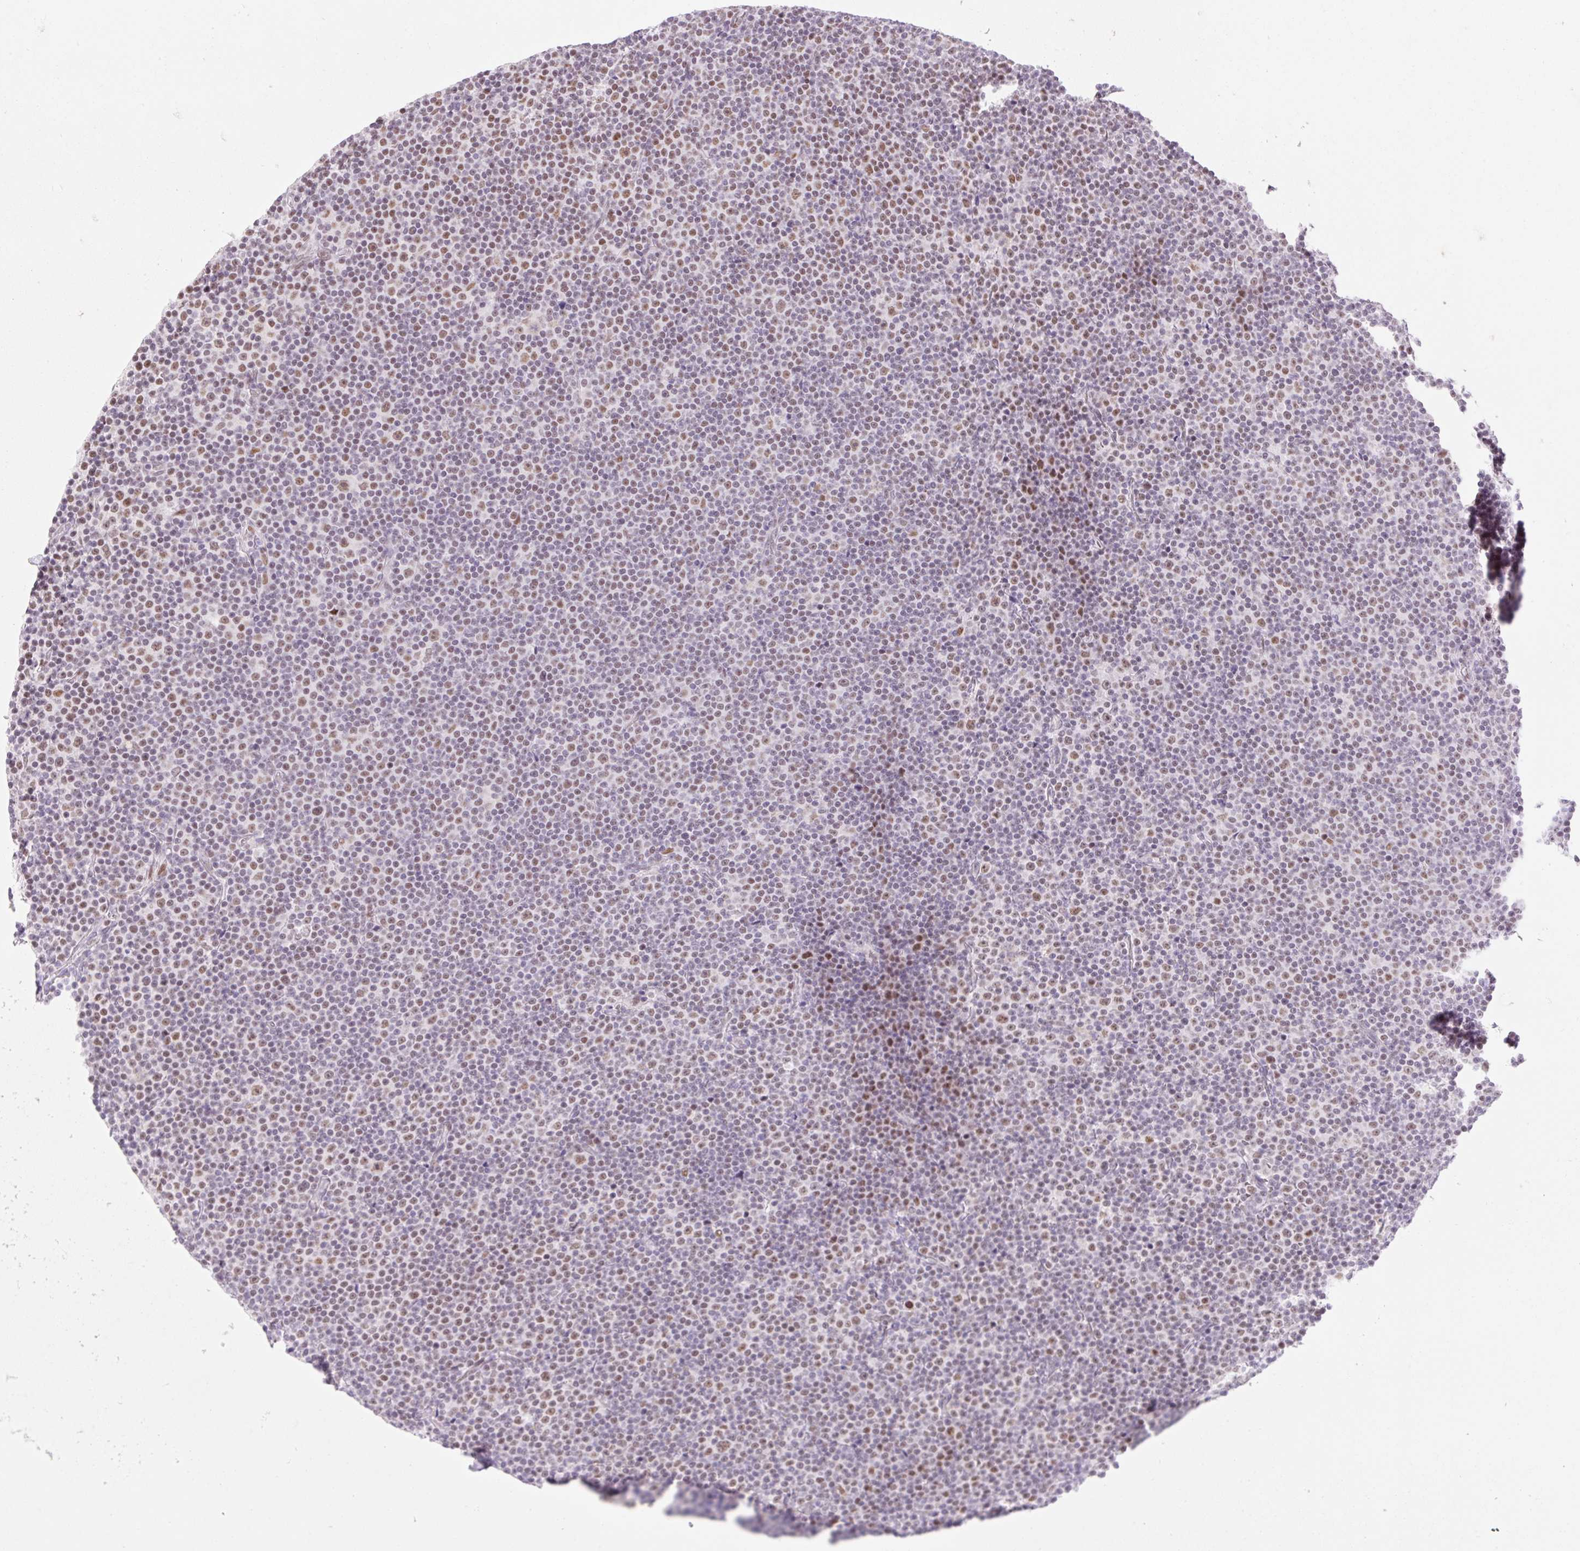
{"staining": {"intensity": "moderate", "quantity": "25%-75%", "location": "nuclear"}, "tissue": "lymphoma", "cell_type": "Tumor cells", "image_type": "cancer", "snomed": [{"axis": "morphology", "description": "Malignant lymphoma, non-Hodgkin's type, Low grade"}, {"axis": "topography", "description": "Lymph node"}], "caption": "The micrograph shows a brown stain indicating the presence of a protein in the nuclear of tumor cells in low-grade malignant lymphoma, non-Hodgkin's type. (DAB IHC, brown staining for protein, blue staining for nuclei).", "gene": "H2BW1", "patient": {"sex": "female", "age": 67}}